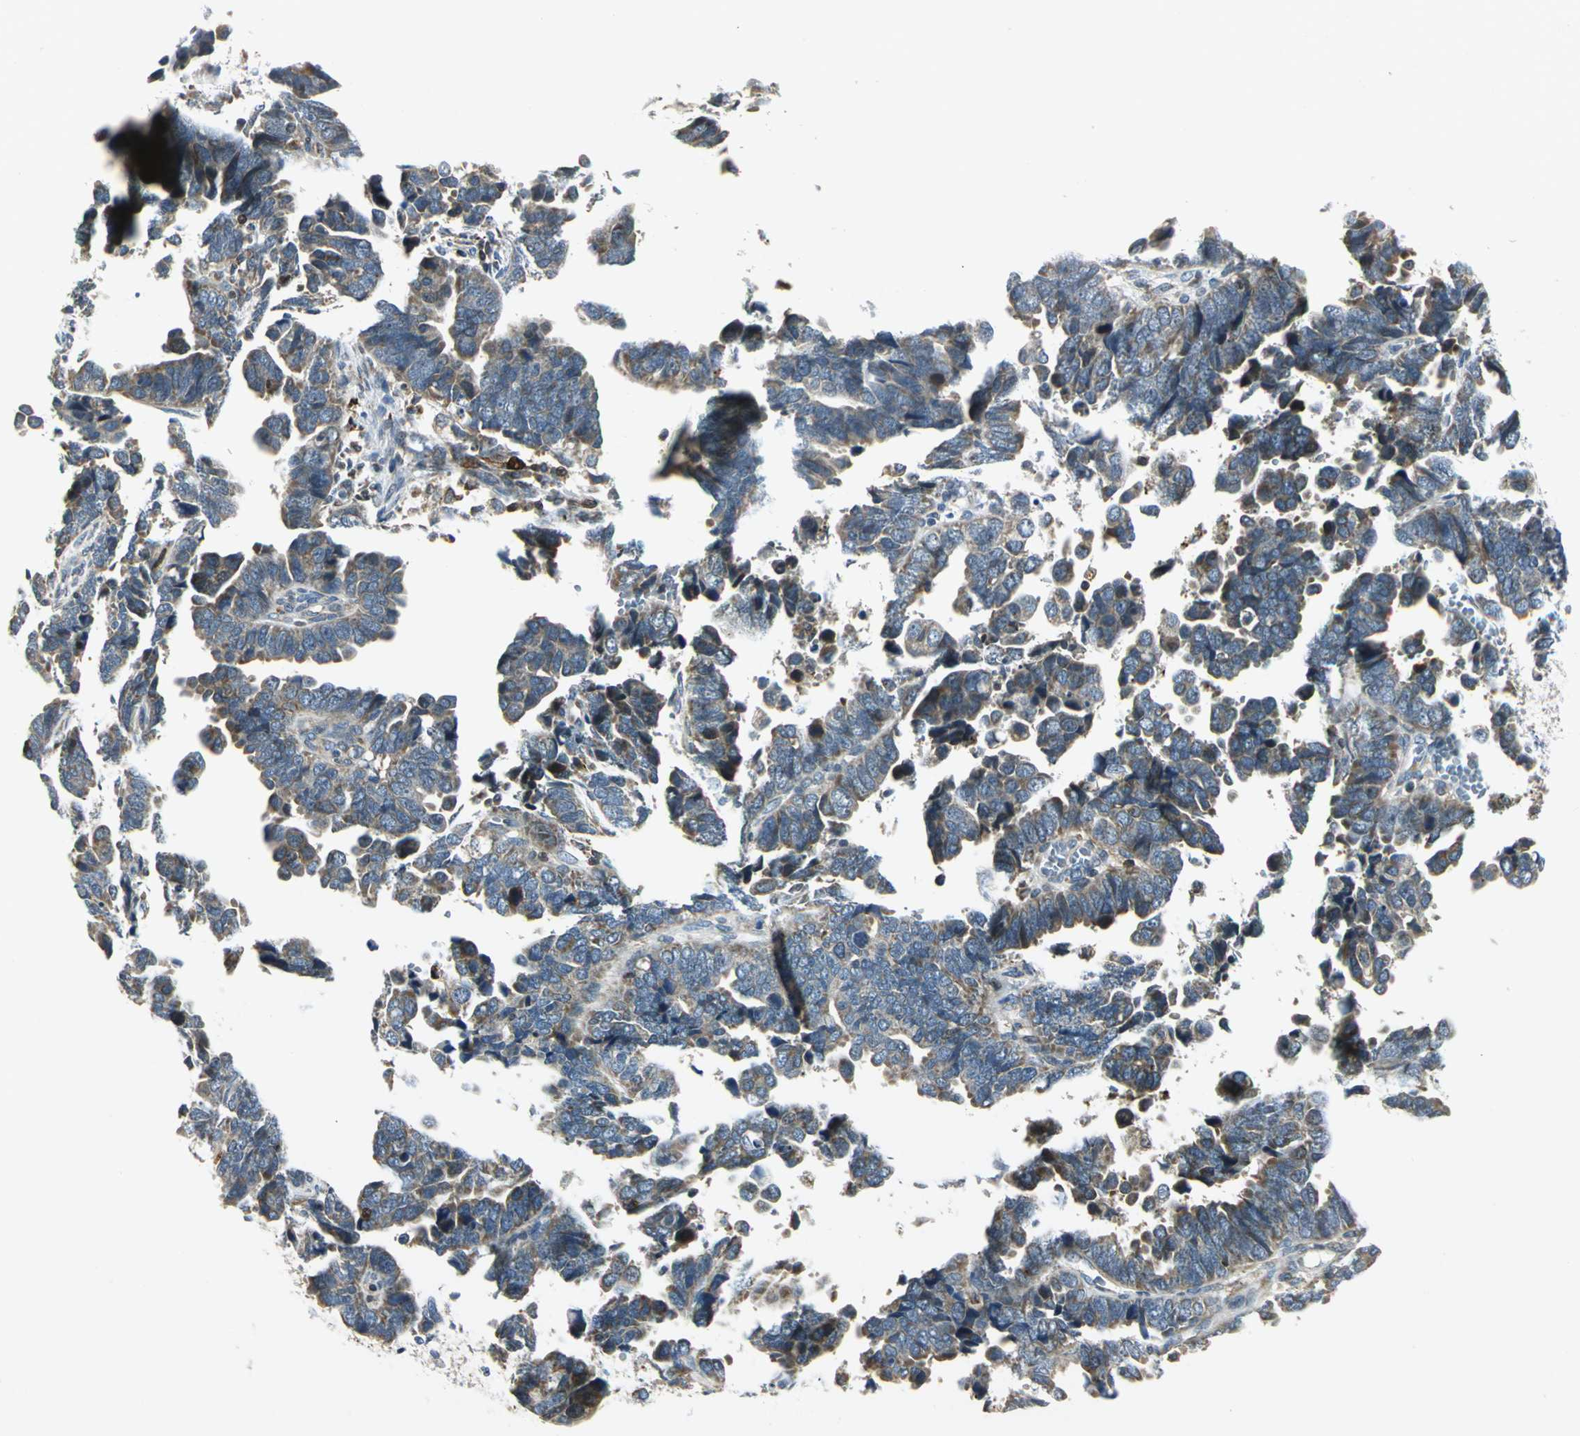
{"staining": {"intensity": "moderate", "quantity": ">75%", "location": "cytoplasmic/membranous"}, "tissue": "endometrial cancer", "cell_type": "Tumor cells", "image_type": "cancer", "snomed": [{"axis": "morphology", "description": "Adenocarcinoma, NOS"}, {"axis": "topography", "description": "Endometrium"}], "caption": "DAB (3,3'-diaminobenzidine) immunohistochemical staining of endometrial adenocarcinoma demonstrates moderate cytoplasmic/membranous protein staining in about >75% of tumor cells. Using DAB (3,3'-diaminobenzidine) (brown) and hematoxylin (blue) stains, captured at high magnification using brightfield microscopy.", "gene": "USP40", "patient": {"sex": "female", "age": 75}}